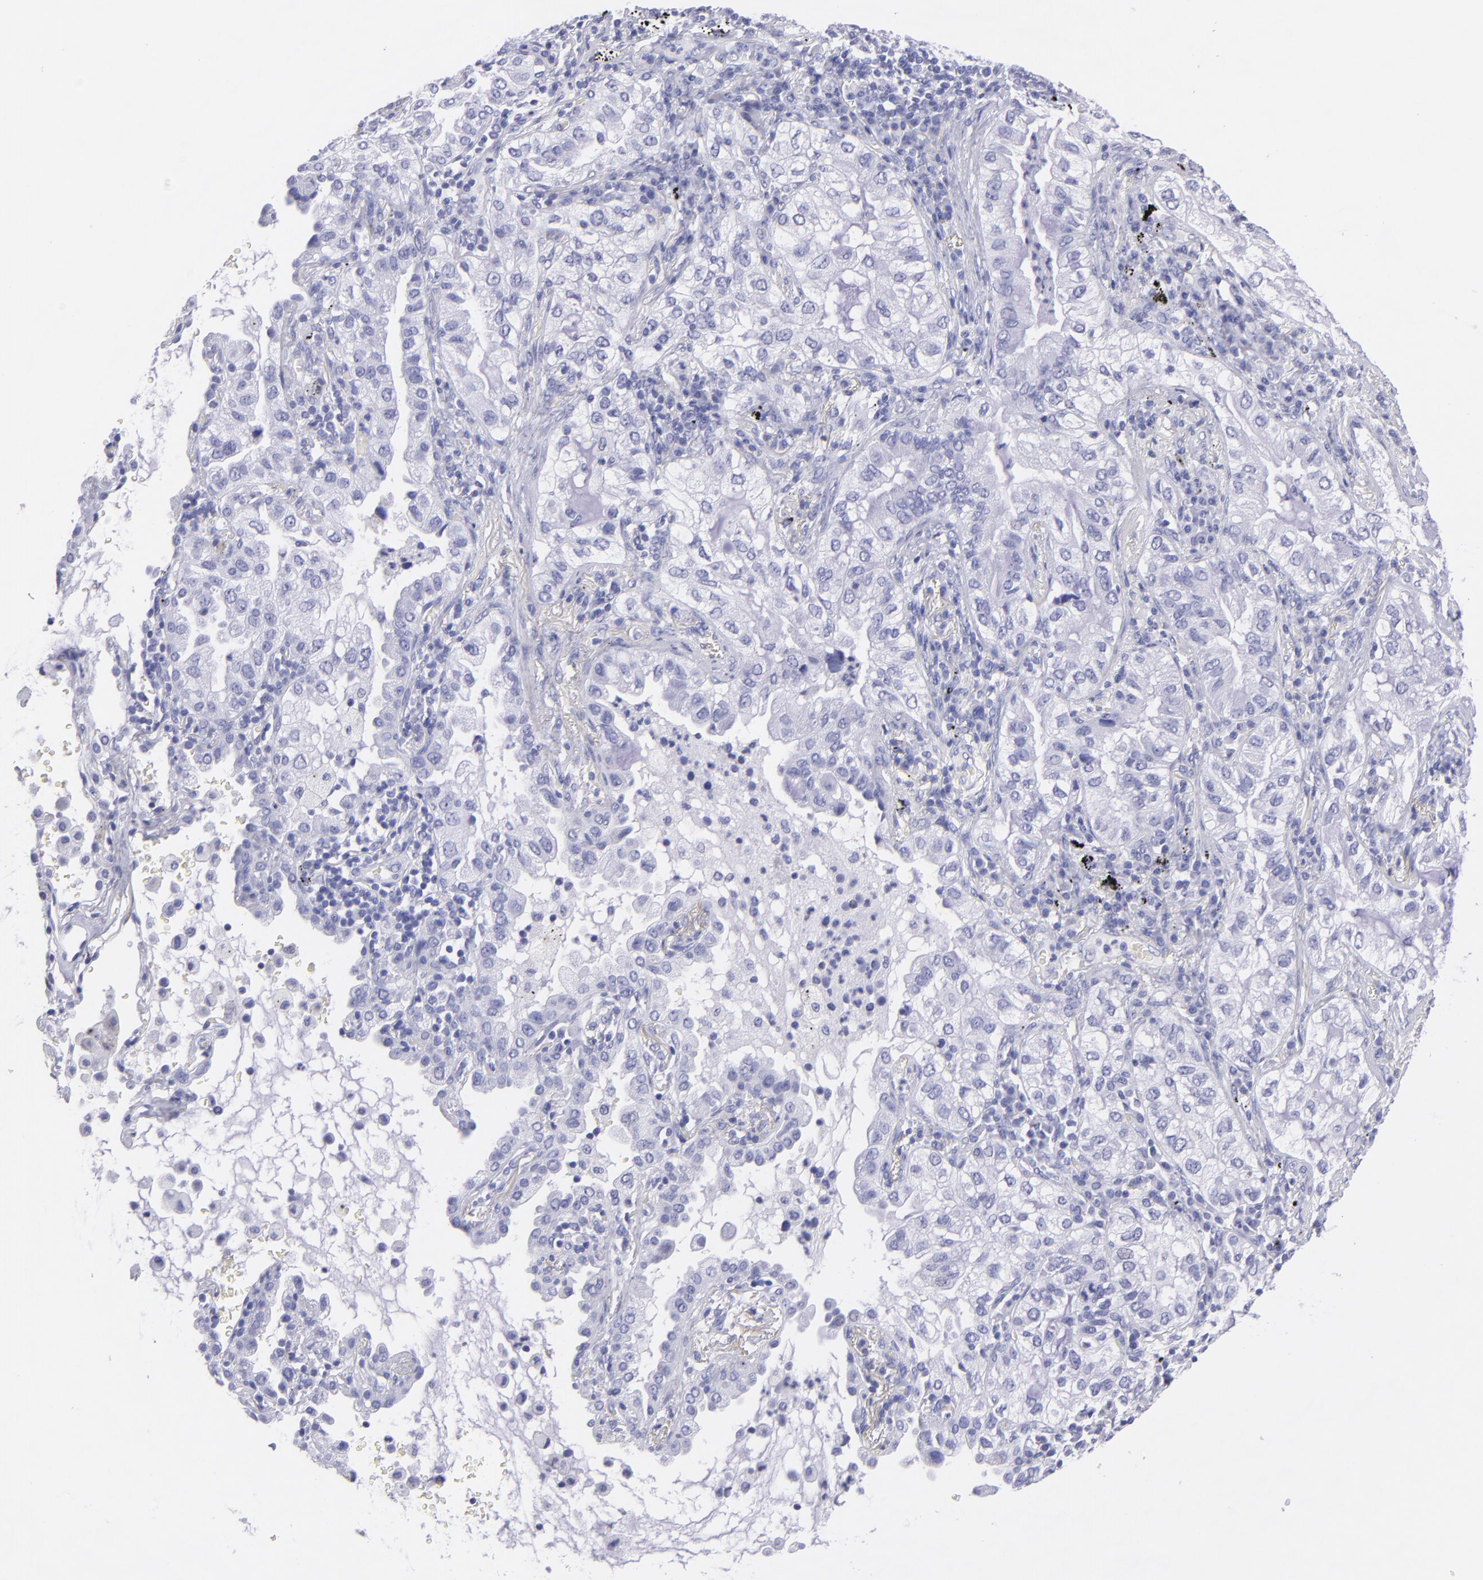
{"staining": {"intensity": "negative", "quantity": "none", "location": "none"}, "tissue": "lung cancer", "cell_type": "Tumor cells", "image_type": "cancer", "snomed": [{"axis": "morphology", "description": "Adenocarcinoma, NOS"}, {"axis": "topography", "description": "Lung"}], "caption": "An immunohistochemistry (IHC) histopathology image of lung cancer is shown. There is no staining in tumor cells of lung cancer. (DAB IHC visualized using brightfield microscopy, high magnification).", "gene": "CNP", "patient": {"sex": "female", "age": 50}}